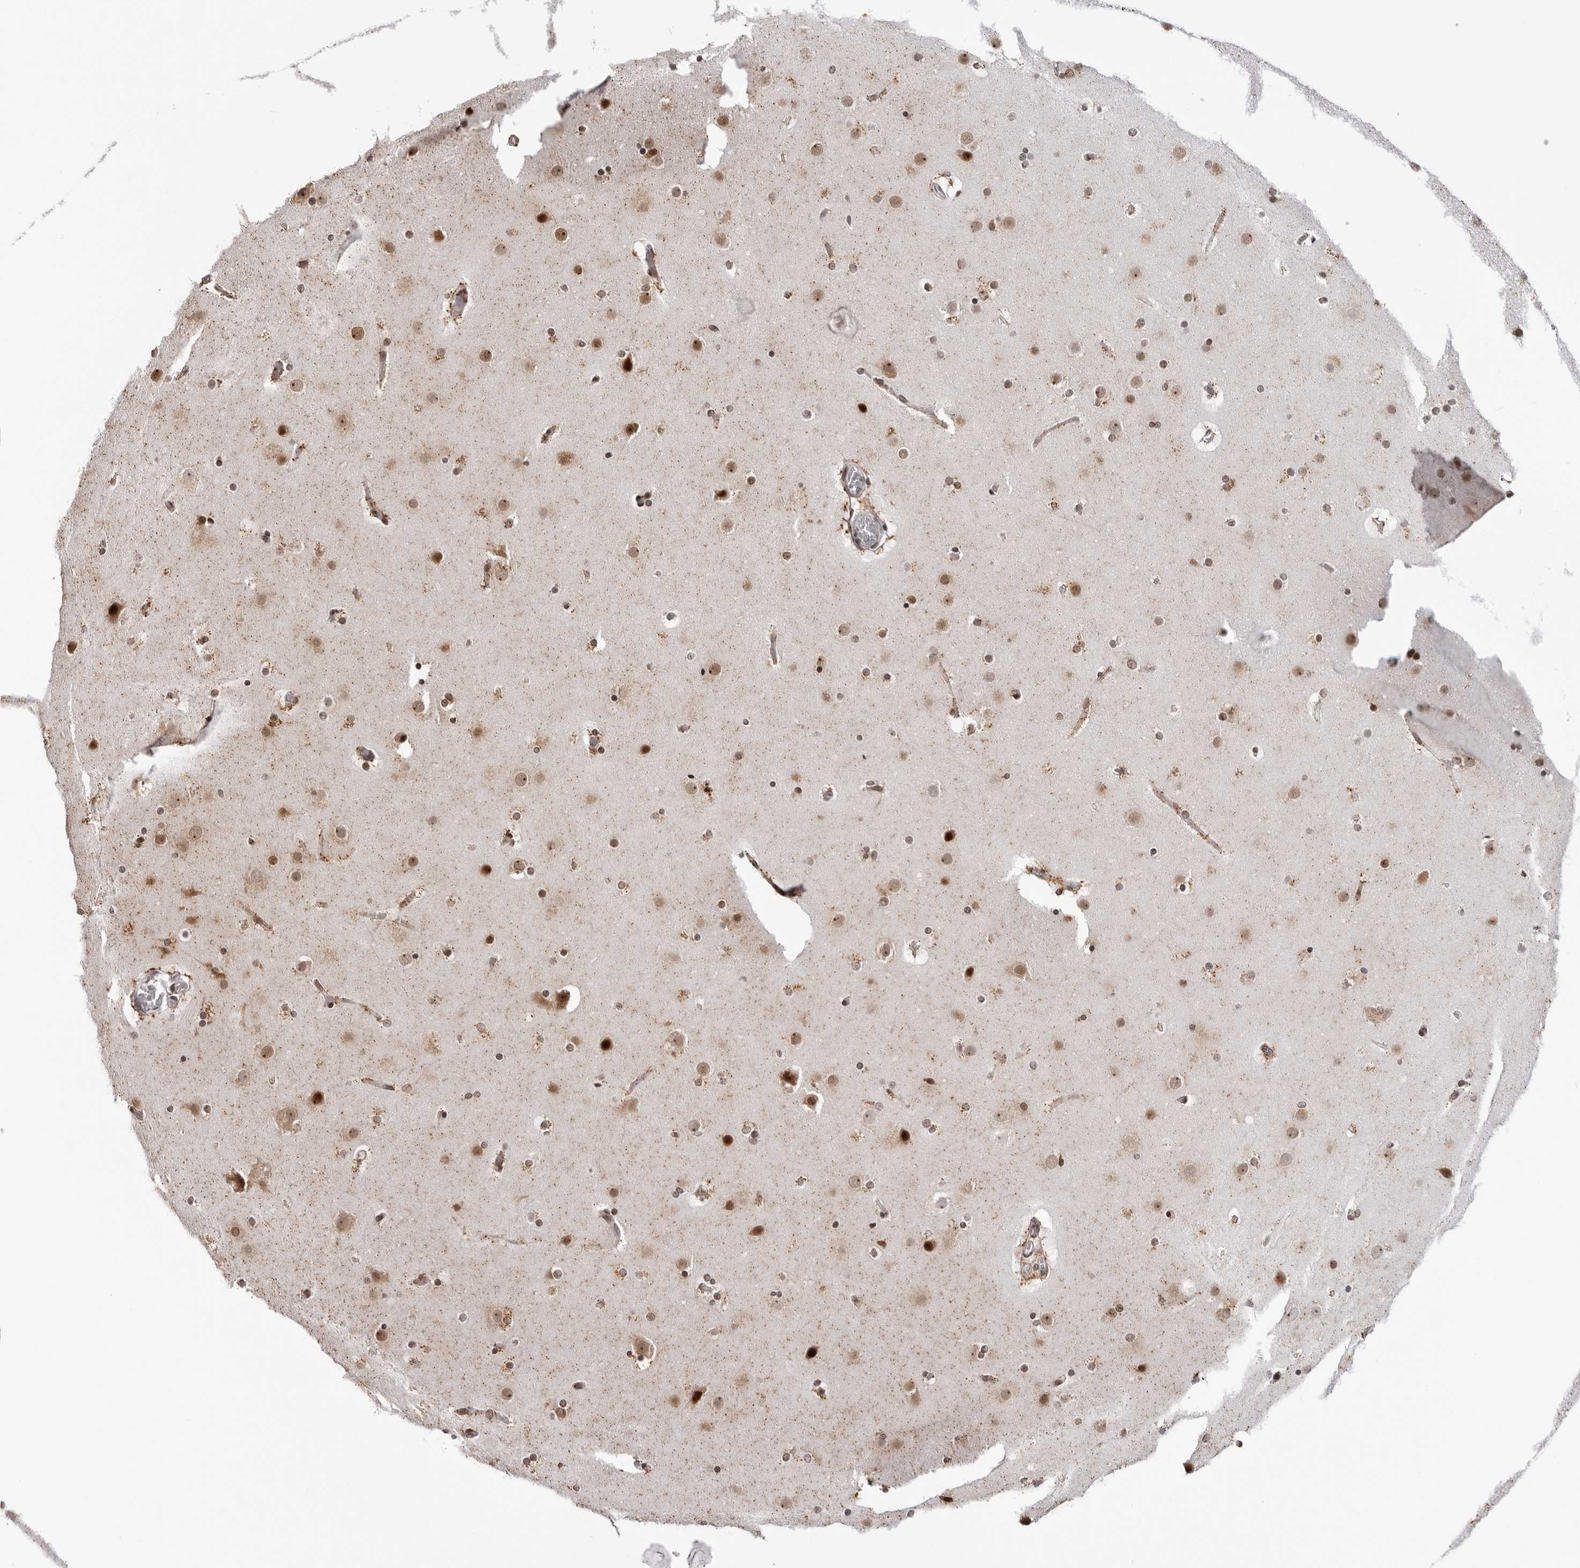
{"staining": {"intensity": "moderate", "quantity": ">75%", "location": "nuclear"}, "tissue": "cerebral cortex", "cell_type": "Endothelial cells", "image_type": "normal", "snomed": [{"axis": "morphology", "description": "Normal tissue, NOS"}, {"axis": "topography", "description": "Cerebral cortex"}], "caption": "High-magnification brightfield microscopy of normal cerebral cortex stained with DAB (3,3'-diaminobenzidine) (brown) and counterstained with hematoxylin (blue). endothelial cells exhibit moderate nuclear expression is seen in about>75% of cells. (IHC, brightfield microscopy, high magnification).", "gene": "HEXIM2", "patient": {"sex": "male", "age": 57}}